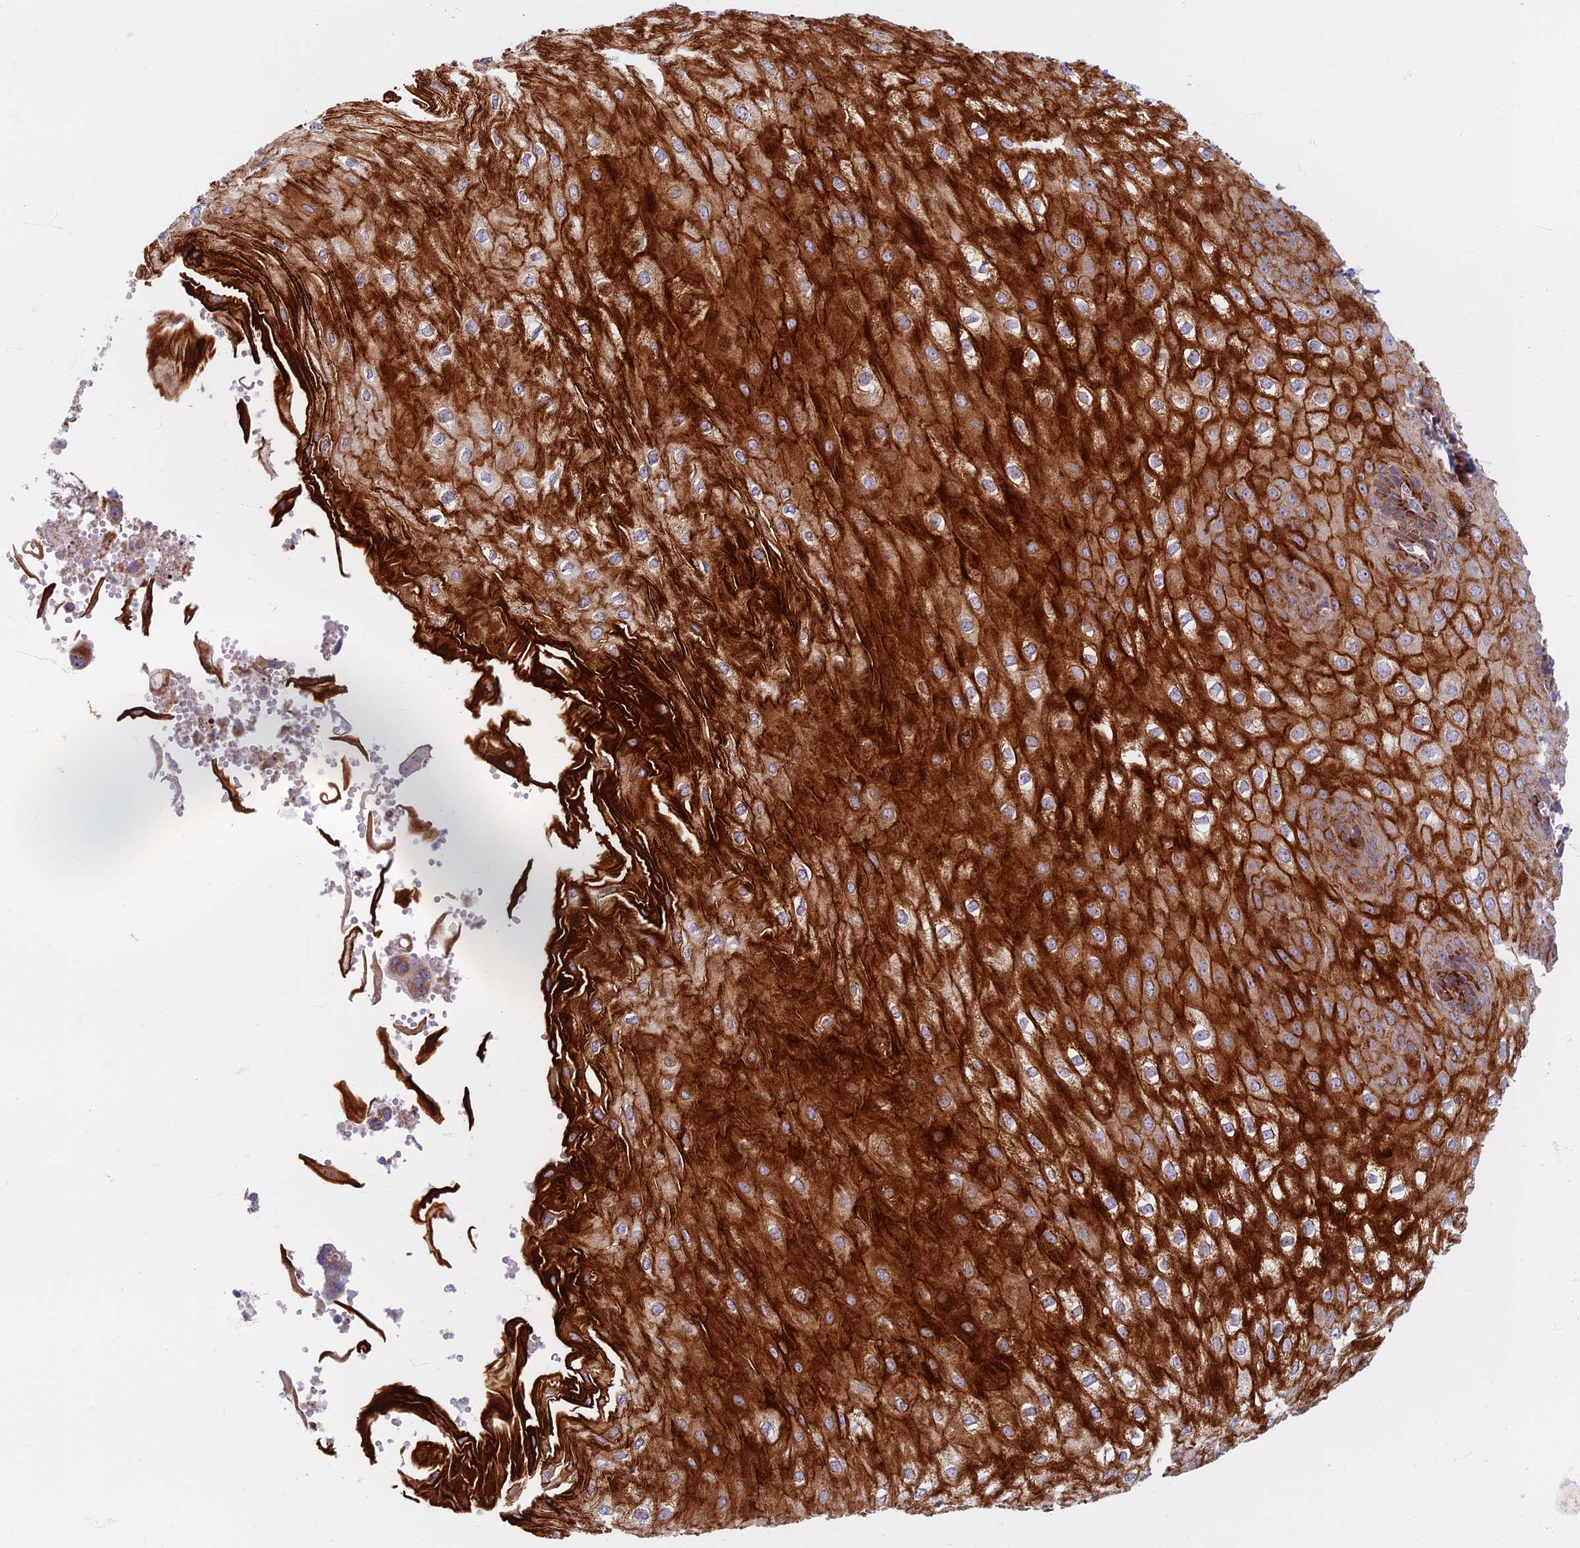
{"staining": {"intensity": "strong", "quantity": "25%-75%", "location": "cytoplasmic/membranous"}, "tissue": "esophagus", "cell_type": "Squamous epithelial cells", "image_type": "normal", "snomed": [{"axis": "morphology", "description": "Normal tissue, NOS"}, {"axis": "topography", "description": "Esophagus"}], "caption": "A brown stain labels strong cytoplasmic/membranous staining of a protein in squamous epithelial cells of normal human esophagus.", "gene": "C15orf40", "patient": {"sex": "male", "age": 60}}